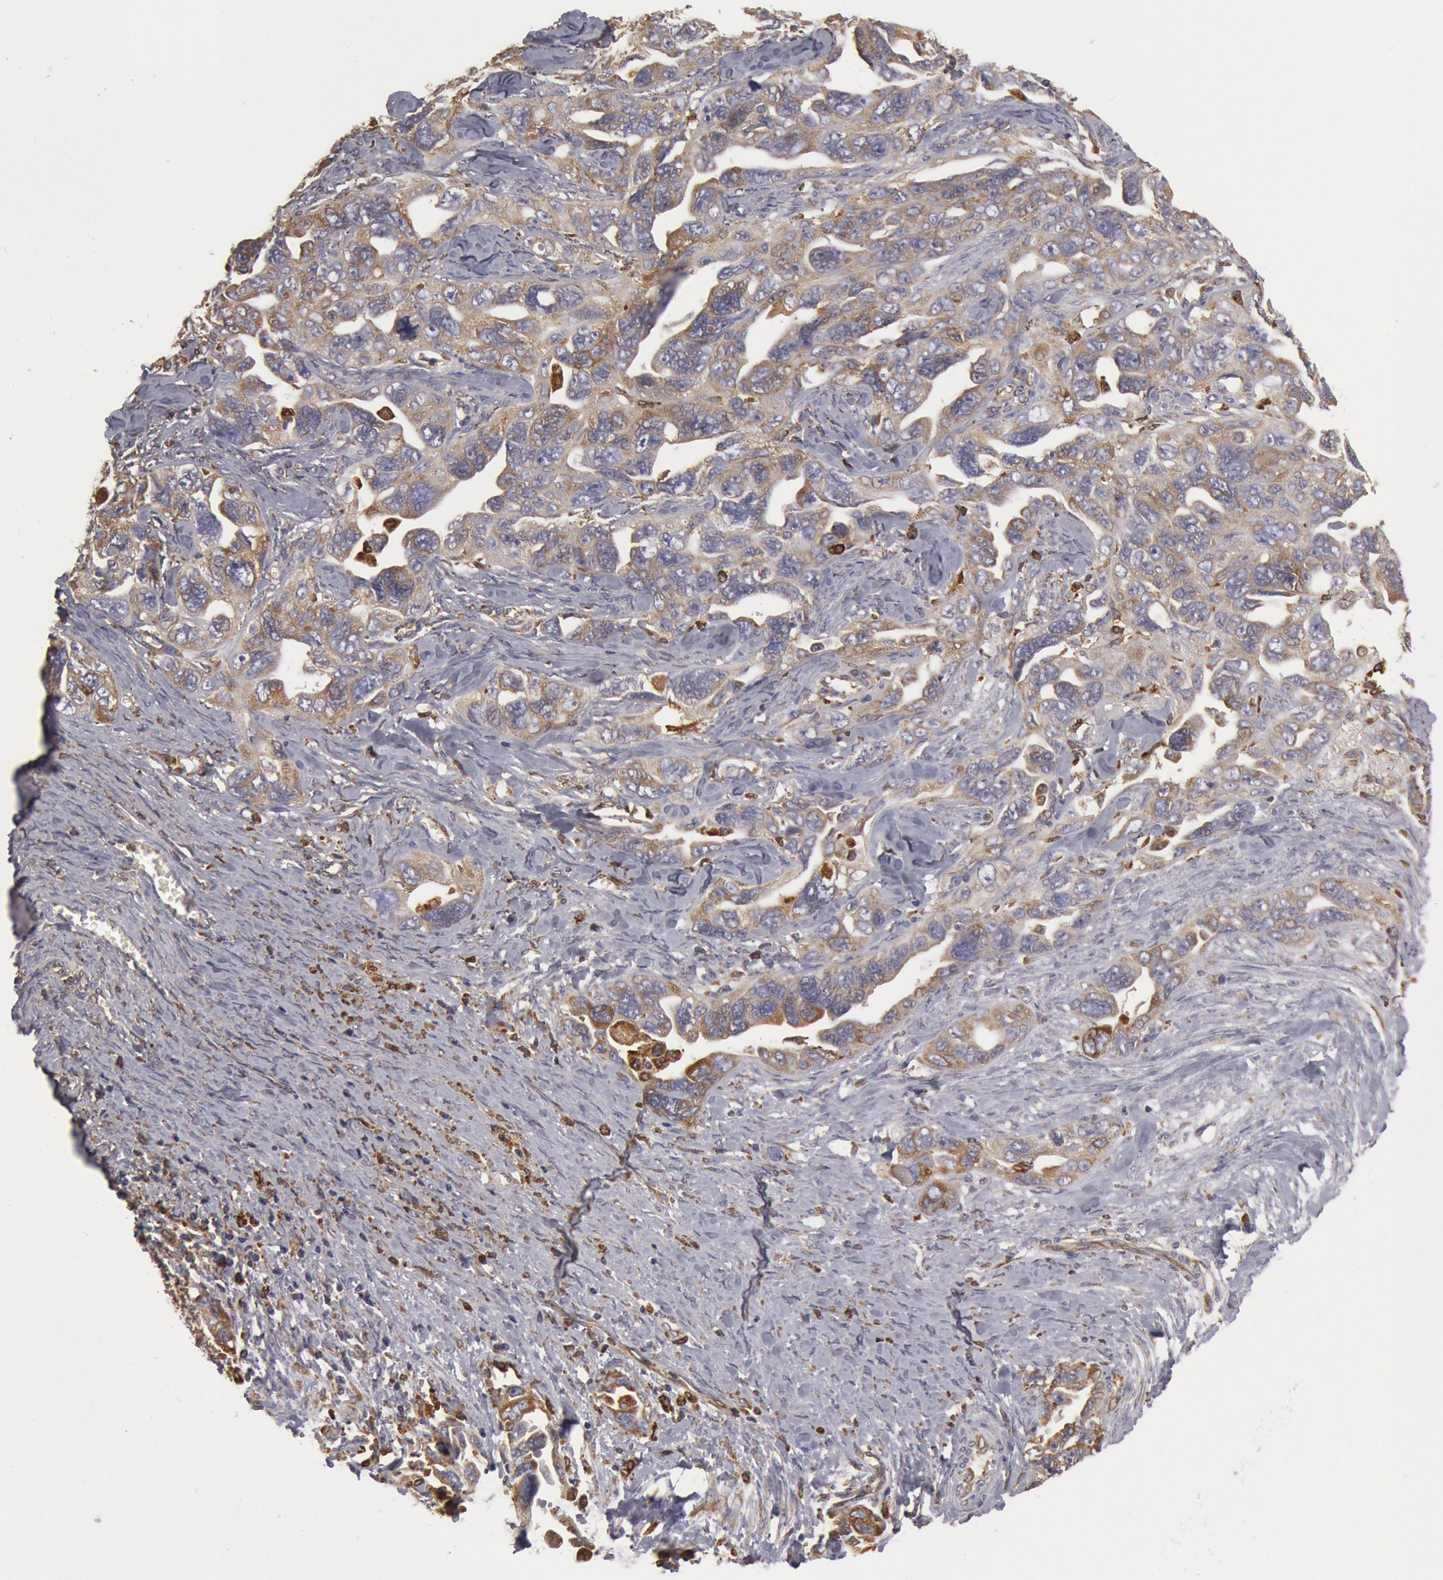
{"staining": {"intensity": "moderate", "quantity": ">75%", "location": "cytoplasmic/membranous"}, "tissue": "ovarian cancer", "cell_type": "Tumor cells", "image_type": "cancer", "snomed": [{"axis": "morphology", "description": "Cystadenocarcinoma, serous, NOS"}, {"axis": "topography", "description": "Ovary"}], "caption": "IHC image of human serous cystadenocarcinoma (ovarian) stained for a protein (brown), which shows medium levels of moderate cytoplasmic/membranous expression in about >75% of tumor cells.", "gene": "ERP44", "patient": {"sex": "female", "age": 63}}